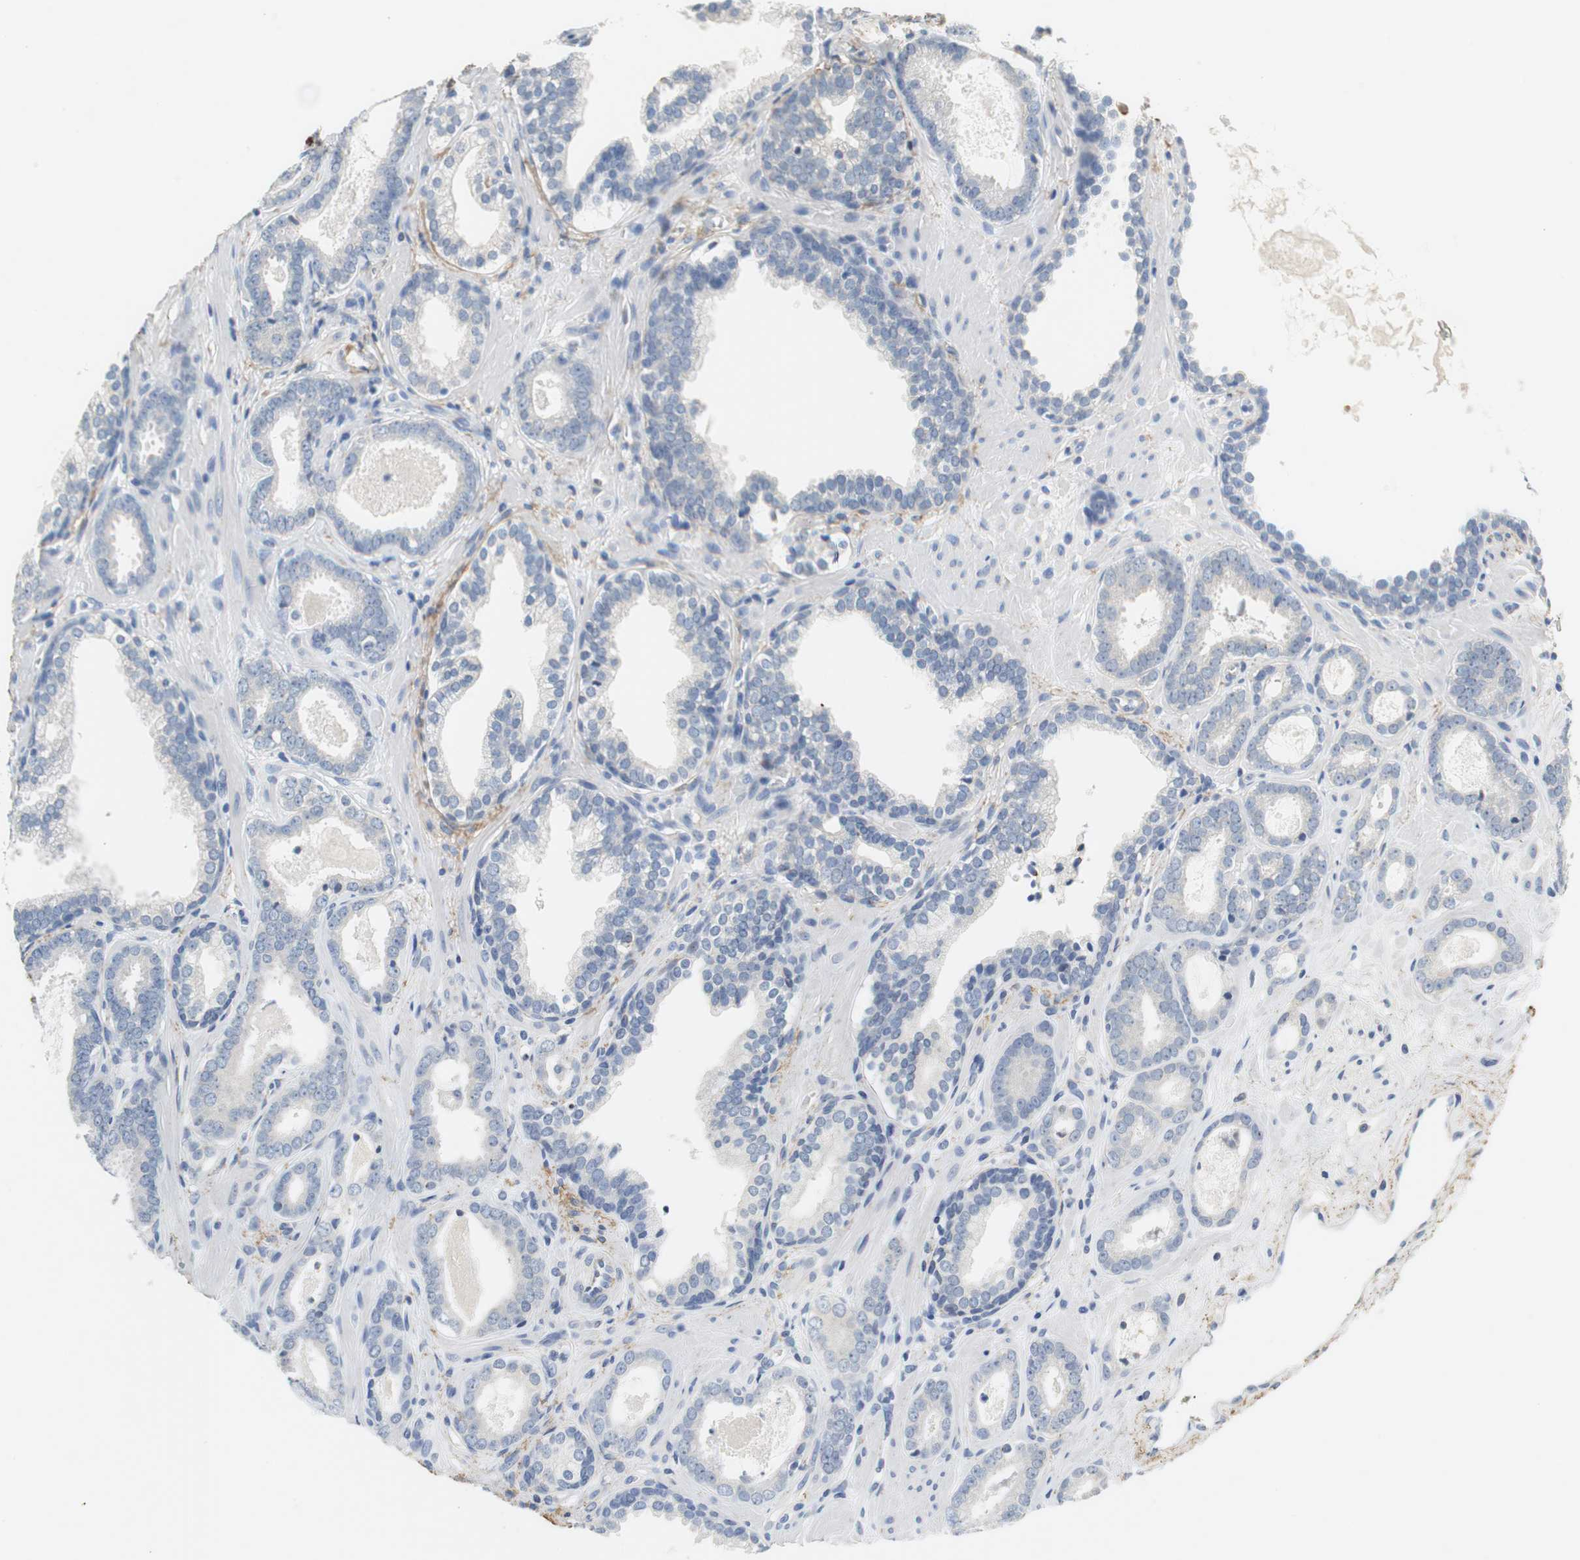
{"staining": {"intensity": "negative", "quantity": "none", "location": "none"}, "tissue": "prostate cancer", "cell_type": "Tumor cells", "image_type": "cancer", "snomed": [{"axis": "morphology", "description": "Adenocarcinoma, Low grade"}, {"axis": "topography", "description": "Prostate"}], "caption": "Tumor cells are negative for protein expression in human prostate low-grade adenocarcinoma.", "gene": "MUC7", "patient": {"sex": "male", "age": 57}}